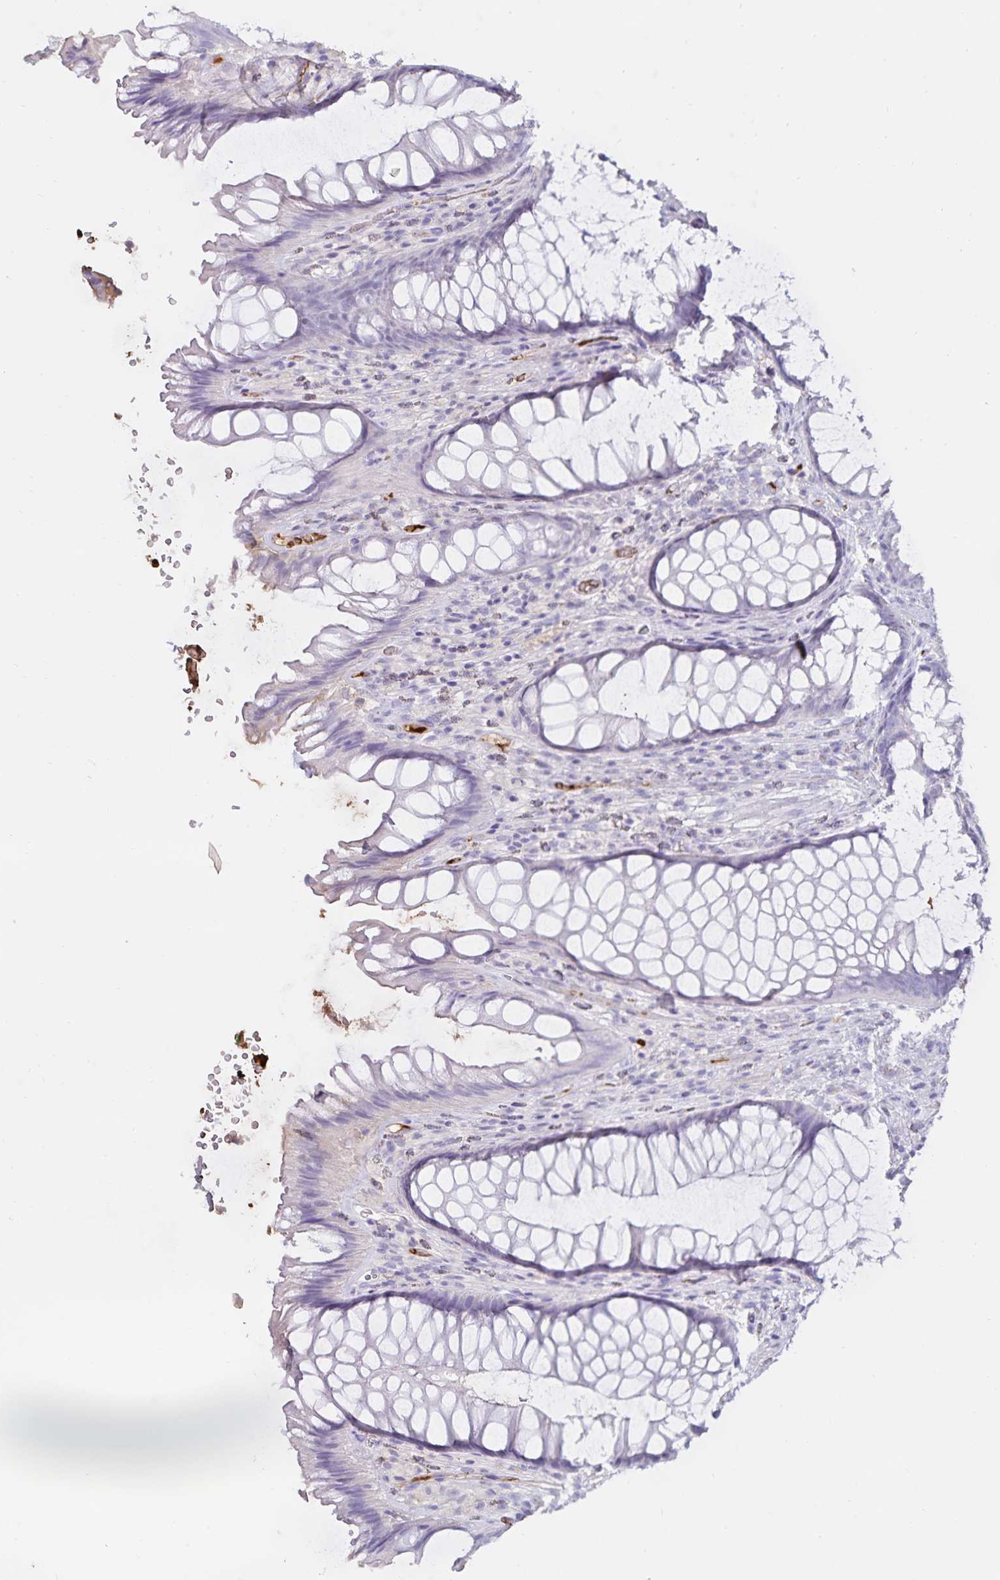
{"staining": {"intensity": "negative", "quantity": "none", "location": "none"}, "tissue": "rectum", "cell_type": "Glandular cells", "image_type": "normal", "snomed": [{"axis": "morphology", "description": "Normal tissue, NOS"}, {"axis": "topography", "description": "Rectum"}], "caption": "Immunohistochemistry histopathology image of unremarkable rectum: rectum stained with DAB (3,3'-diaminobenzidine) exhibits no significant protein staining in glandular cells.", "gene": "FGG", "patient": {"sex": "male", "age": 53}}